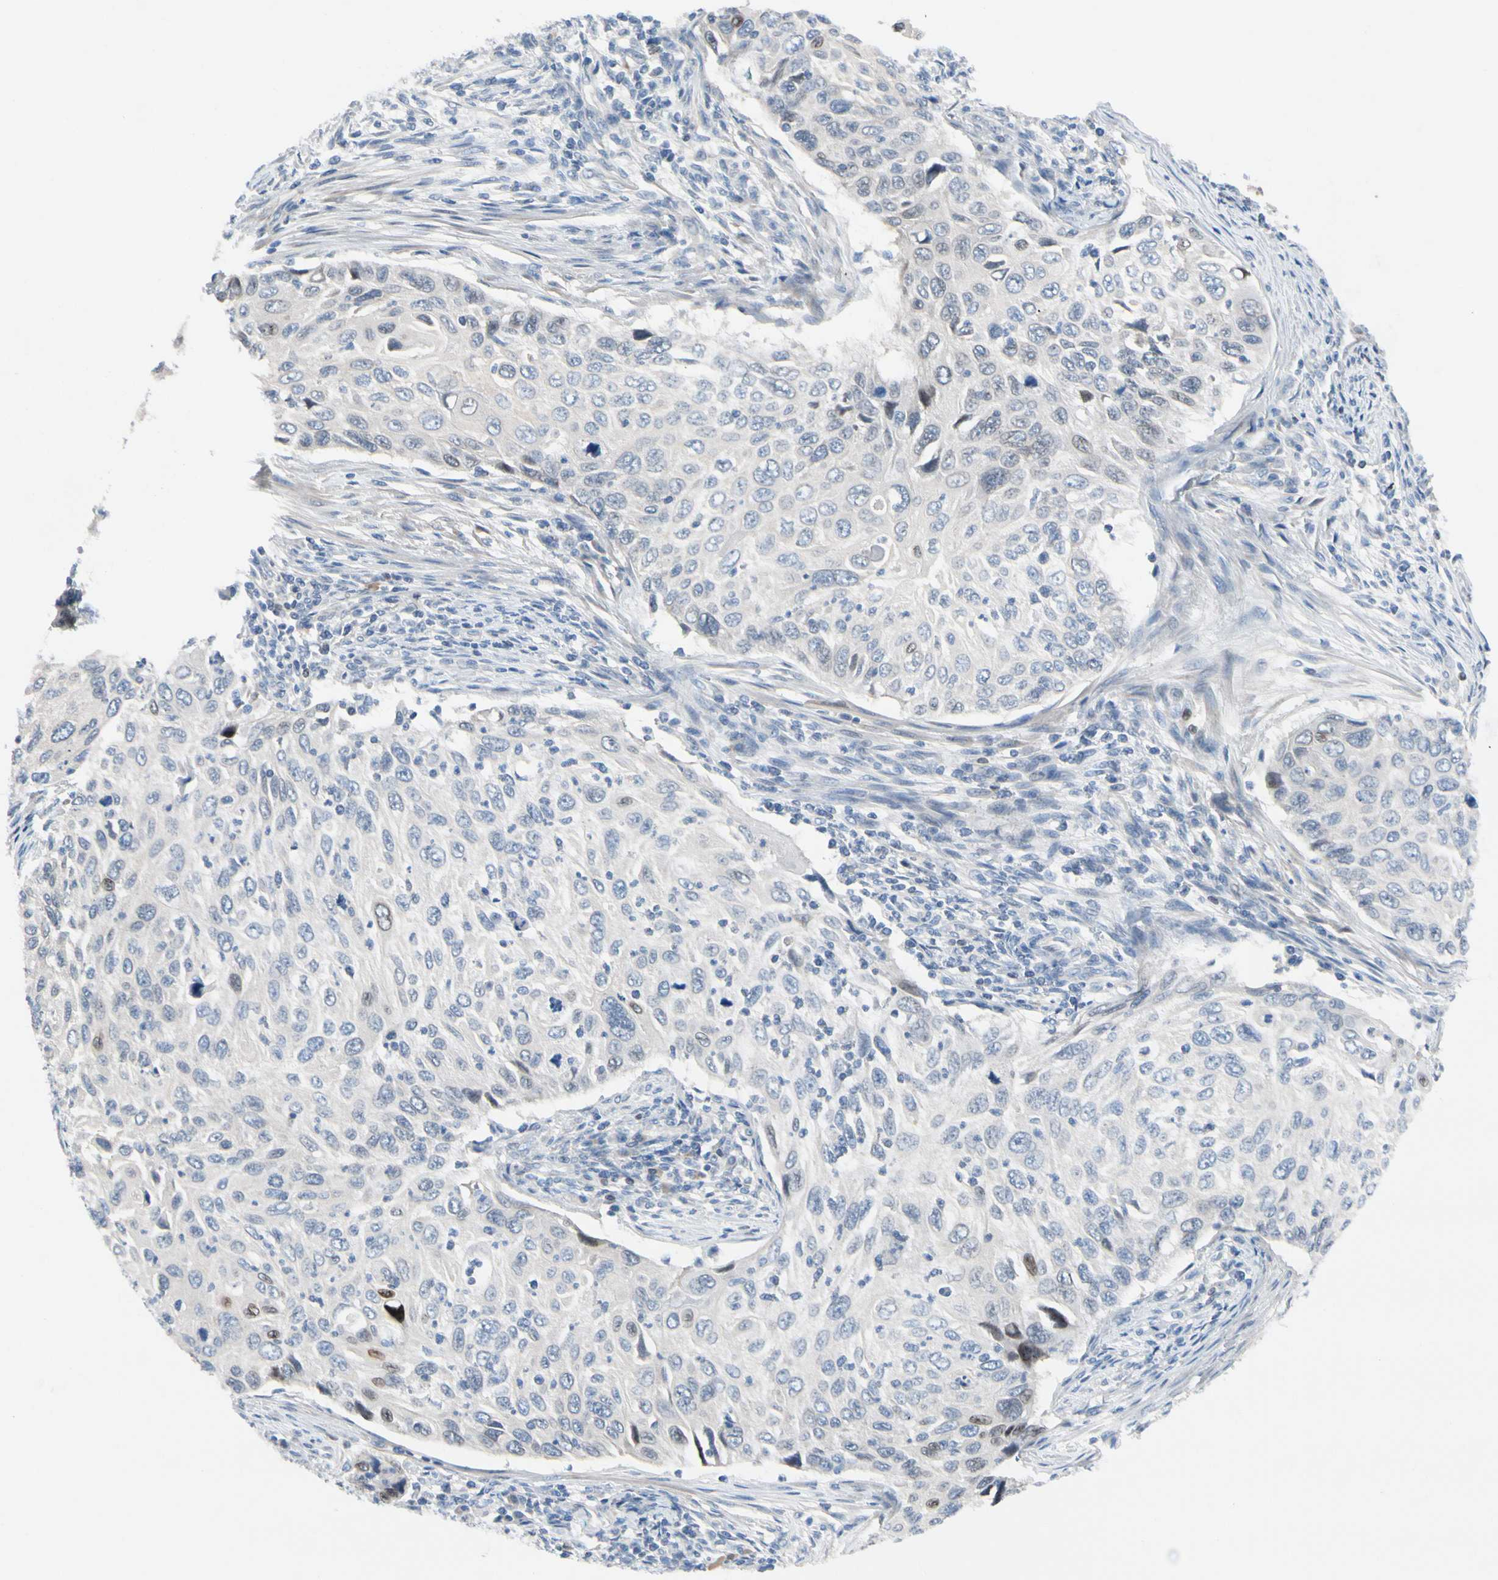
{"staining": {"intensity": "negative", "quantity": "none", "location": "none"}, "tissue": "cervical cancer", "cell_type": "Tumor cells", "image_type": "cancer", "snomed": [{"axis": "morphology", "description": "Squamous cell carcinoma, NOS"}, {"axis": "topography", "description": "Cervix"}], "caption": "The micrograph exhibits no staining of tumor cells in cervical squamous cell carcinoma. (Immunohistochemistry (ihc), brightfield microscopy, high magnification).", "gene": "ZNF132", "patient": {"sex": "female", "age": 70}}